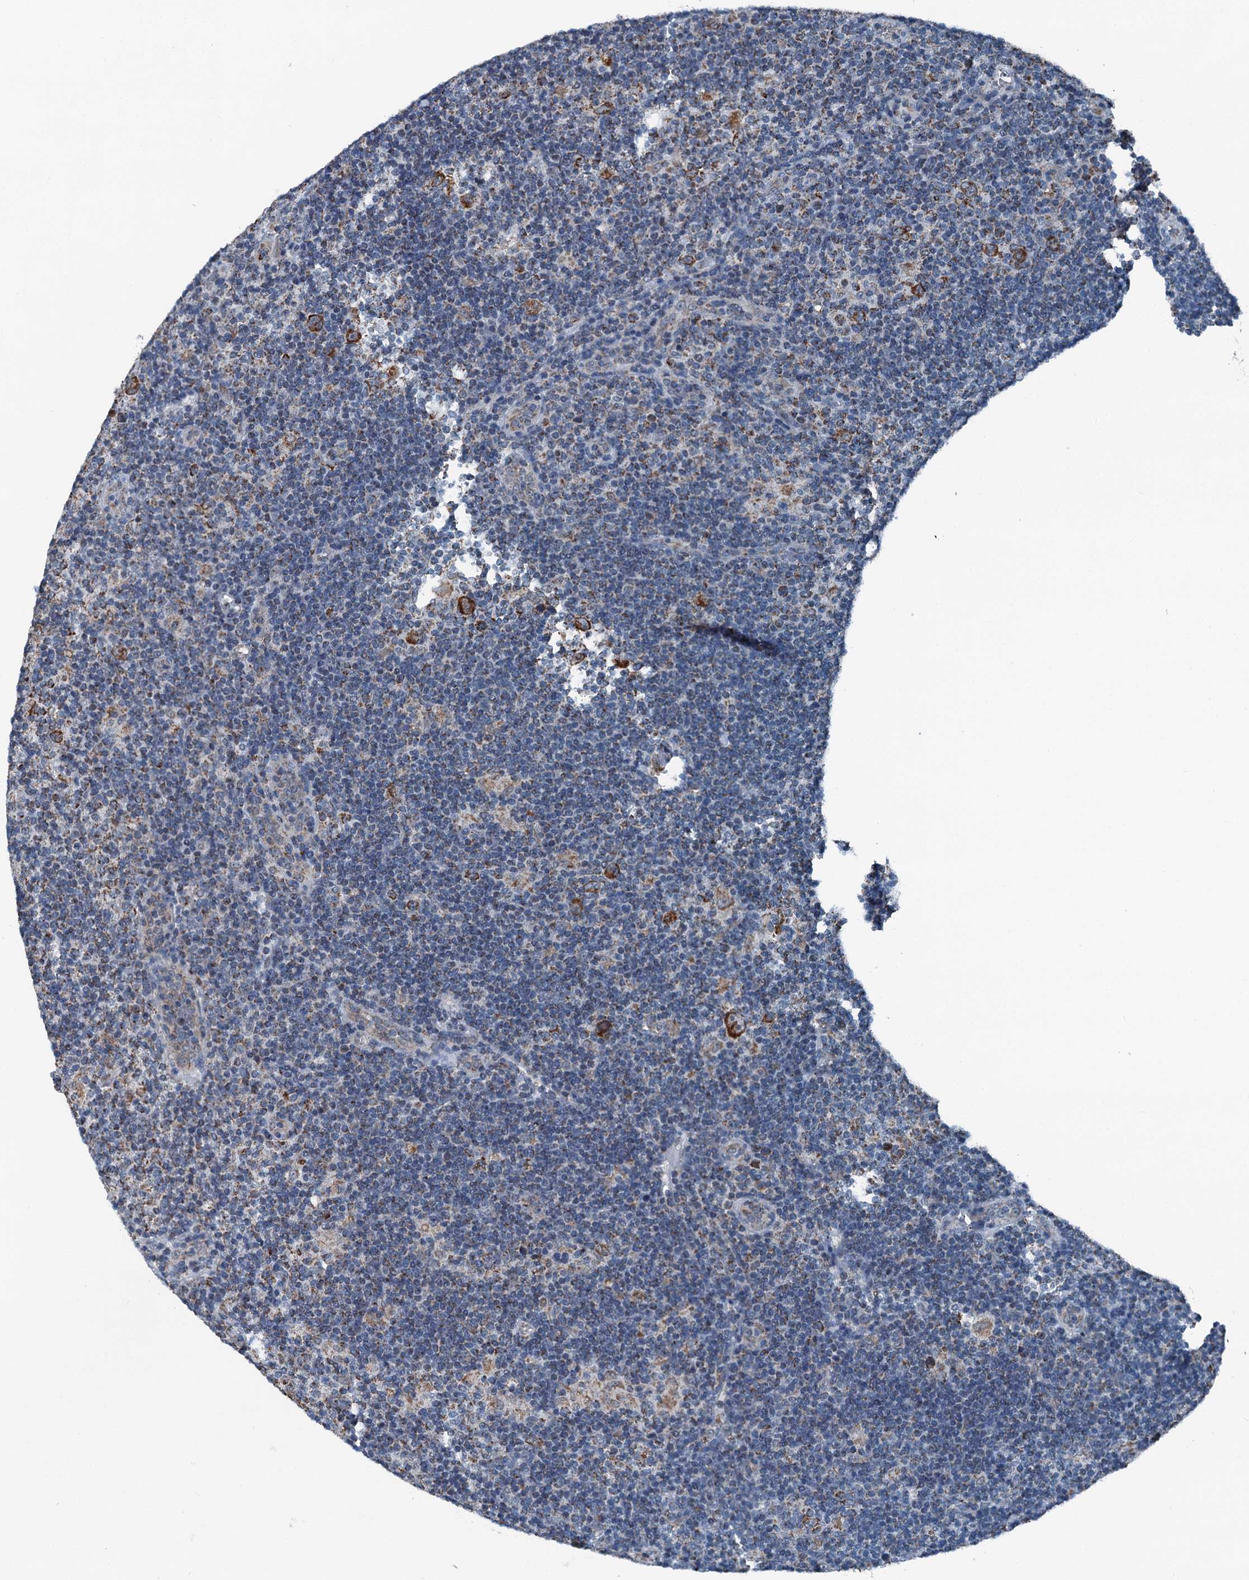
{"staining": {"intensity": "strong", "quantity": ">75%", "location": "cytoplasmic/membranous"}, "tissue": "lymphoma", "cell_type": "Tumor cells", "image_type": "cancer", "snomed": [{"axis": "morphology", "description": "Hodgkin's disease, NOS"}, {"axis": "topography", "description": "Lymph node"}], "caption": "This micrograph exhibits immunohistochemistry (IHC) staining of lymphoma, with high strong cytoplasmic/membranous staining in approximately >75% of tumor cells.", "gene": "TRPT1", "patient": {"sex": "female", "age": 57}}